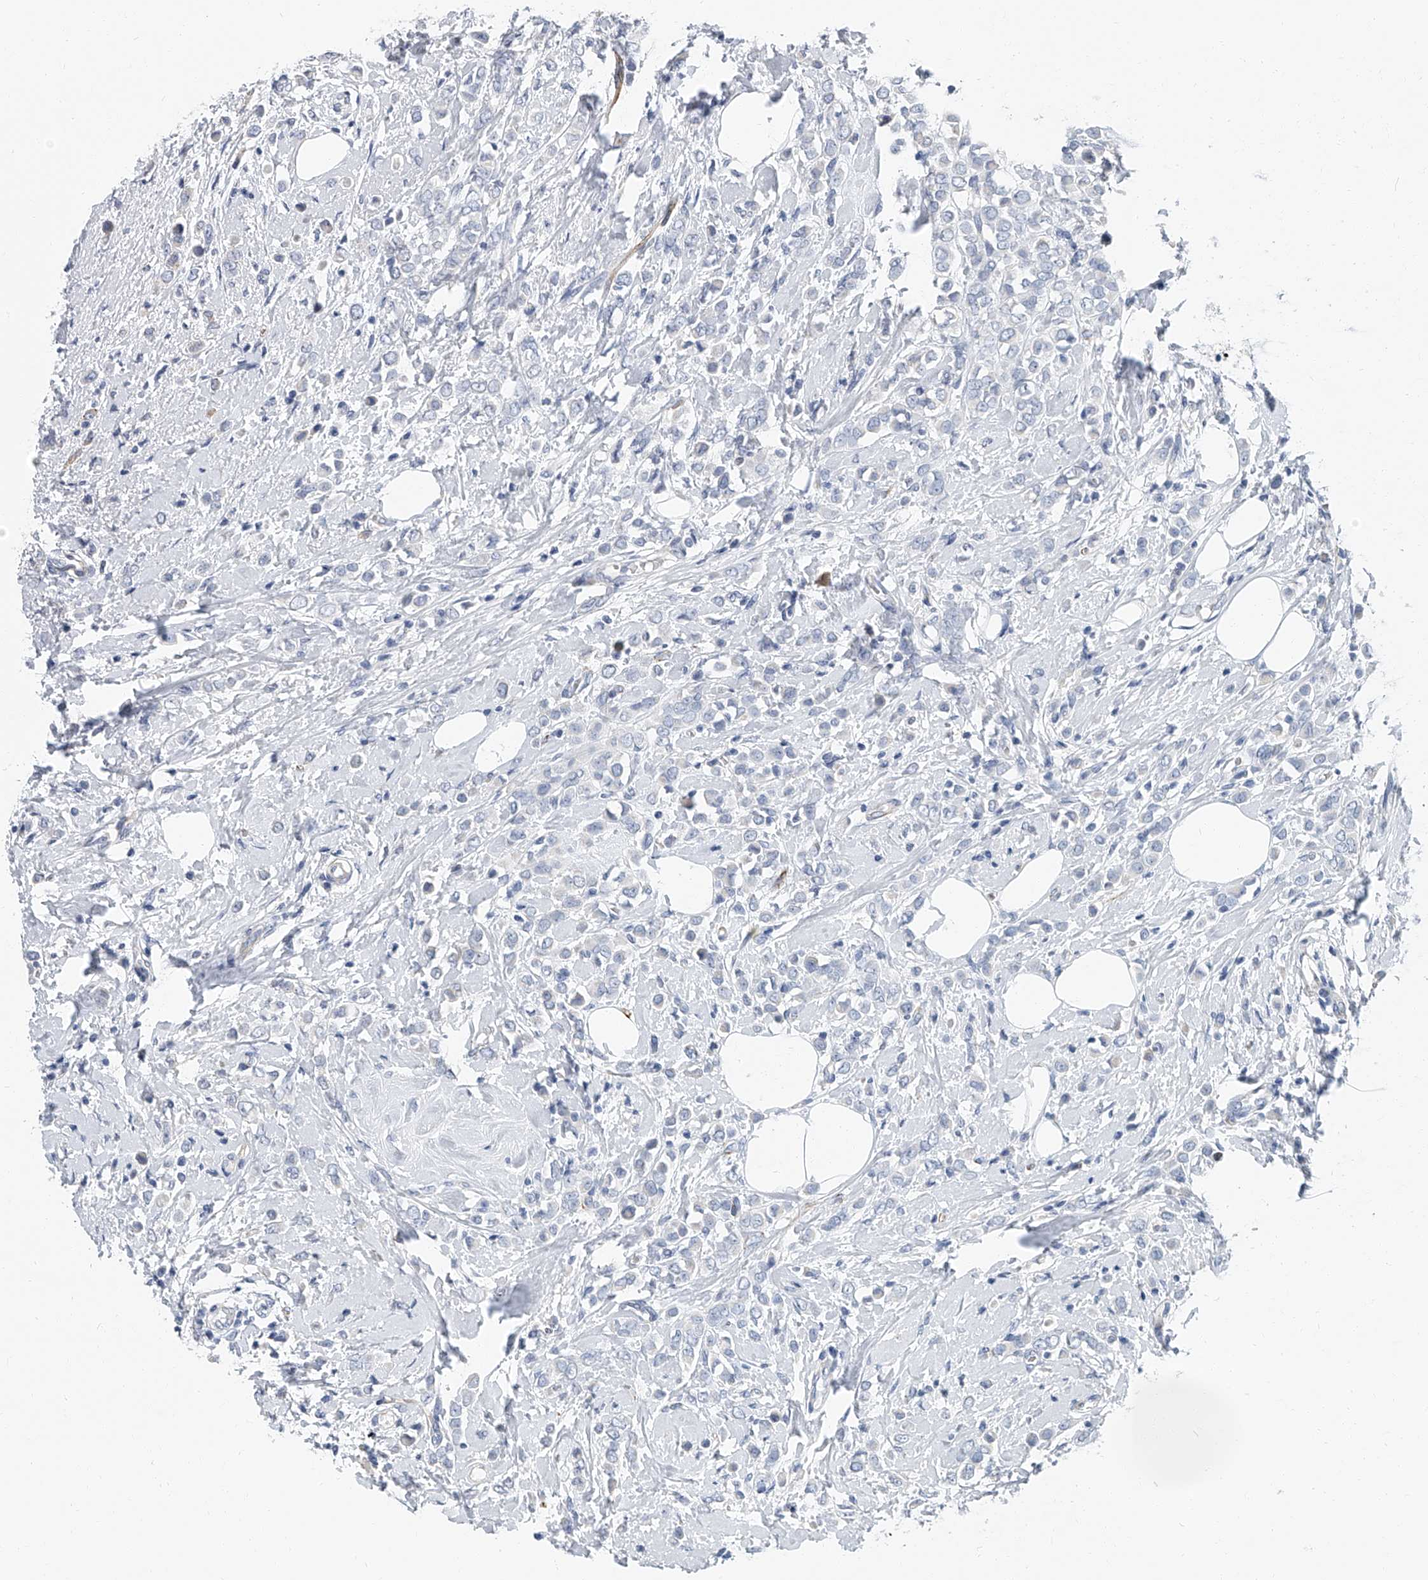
{"staining": {"intensity": "negative", "quantity": "none", "location": "none"}, "tissue": "breast cancer", "cell_type": "Tumor cells", "image_type": "cancer", "snomed": [{"axis": "morphology", "description": "Lobular carcinoma"}, {"axis": "topography", "description": "Breast"}], "caption": "Tumor cells show no significant protein positivity in breast cancer (lobular carcinoma).", "gene": "KIRREL1", "patient": {"sex": "female", "age": 47}}